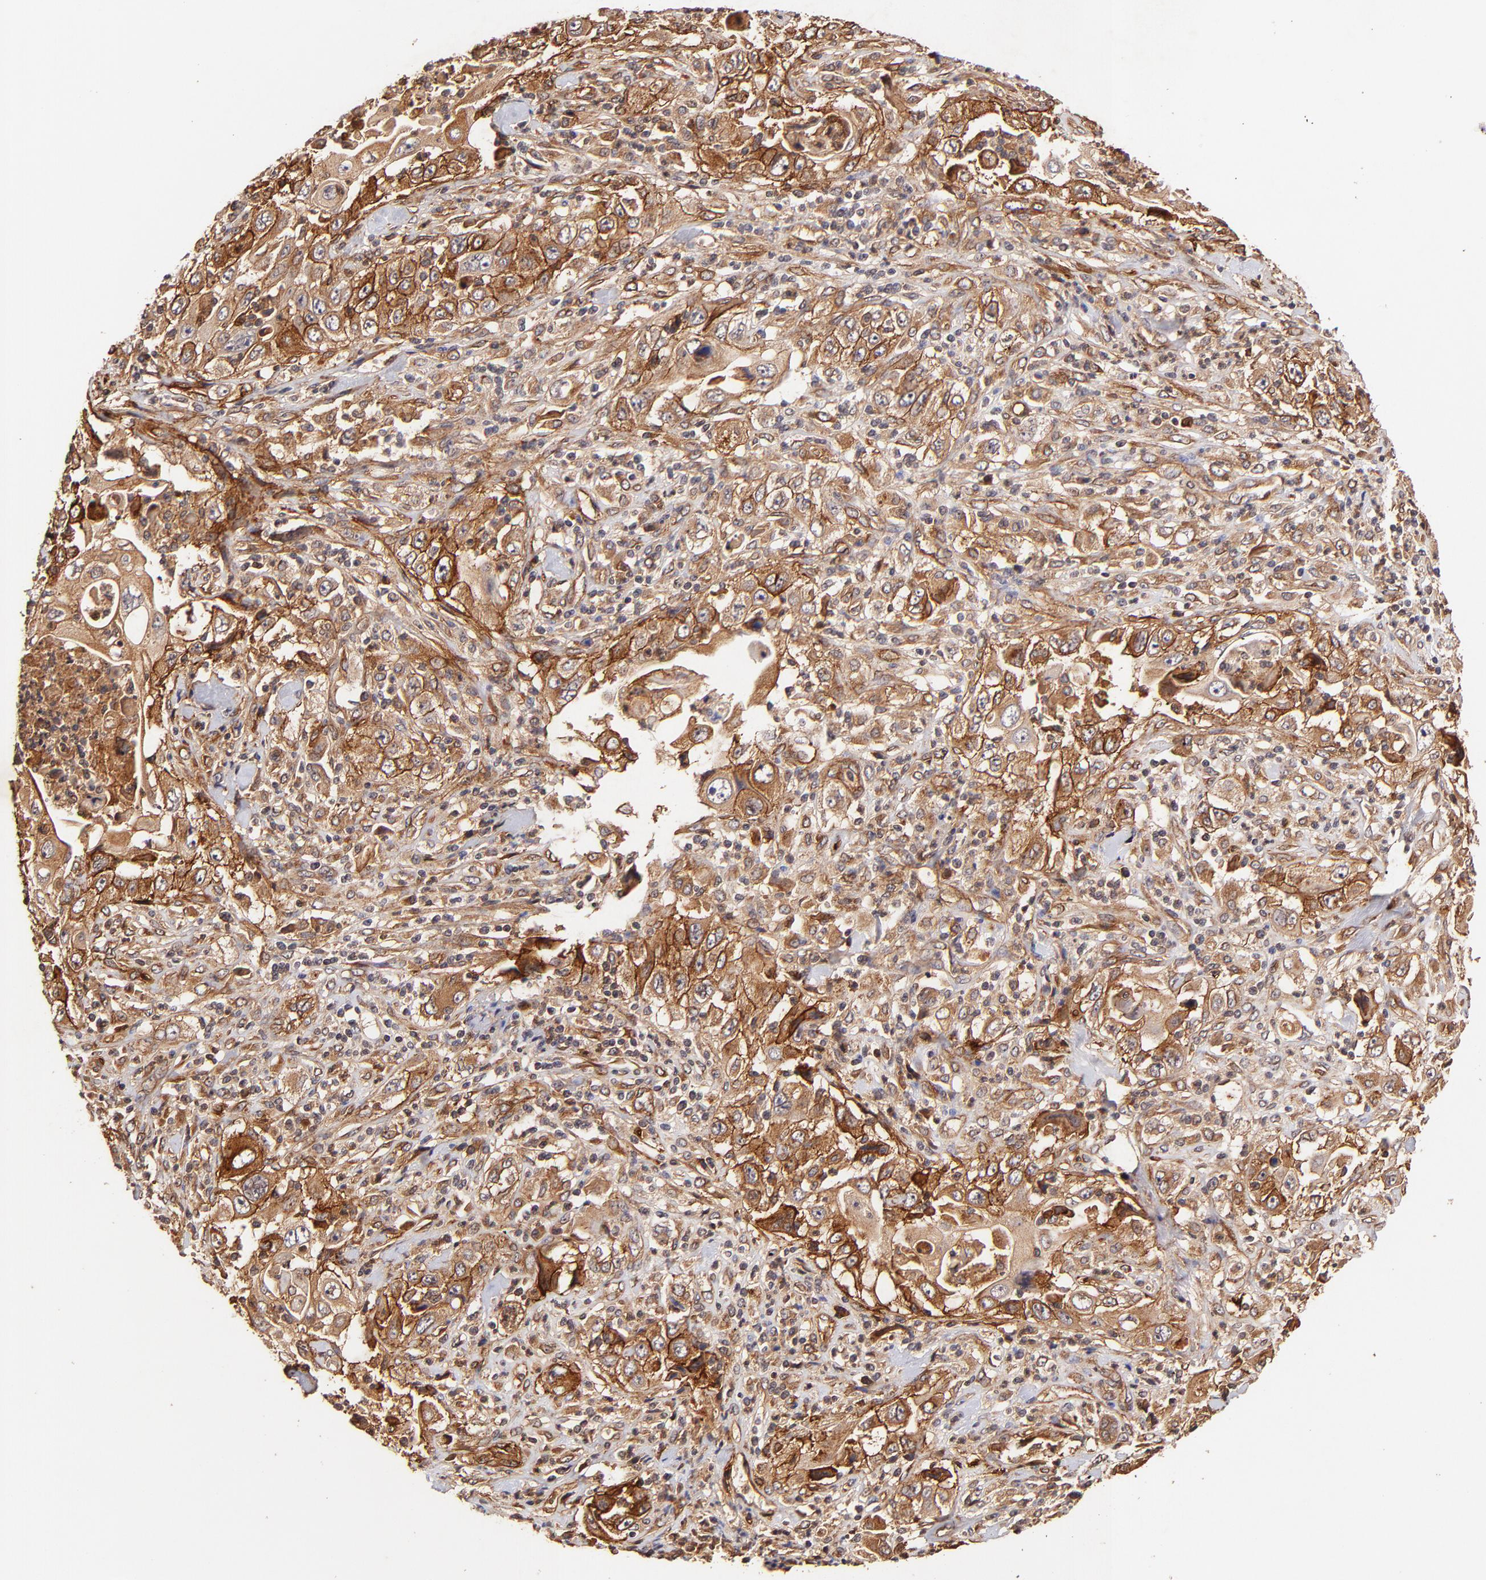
{"staining": {"intensity": "strong", "quantity": ">75%", "location": "cytoplasmic/membranous"}, "tissue": "pancreatic cancer", "cell_type": "Tumor cells", "image_type": "cancer", "snomed": [{"axis": "morphology", "description": "Adenocarcinoma, NOS"}, {"axis": "topography", "description": "Pancreas"}], "caption": "A photomicrograph showing strong cytoplasmic/membranous staining in approximately >75% of tumor cells in adenocarcinoma (pancreatic), as visualized by brown immunohistochemical staining.", "gene": "ITGB1", "patient": {"sex": "male", "age": 70}}